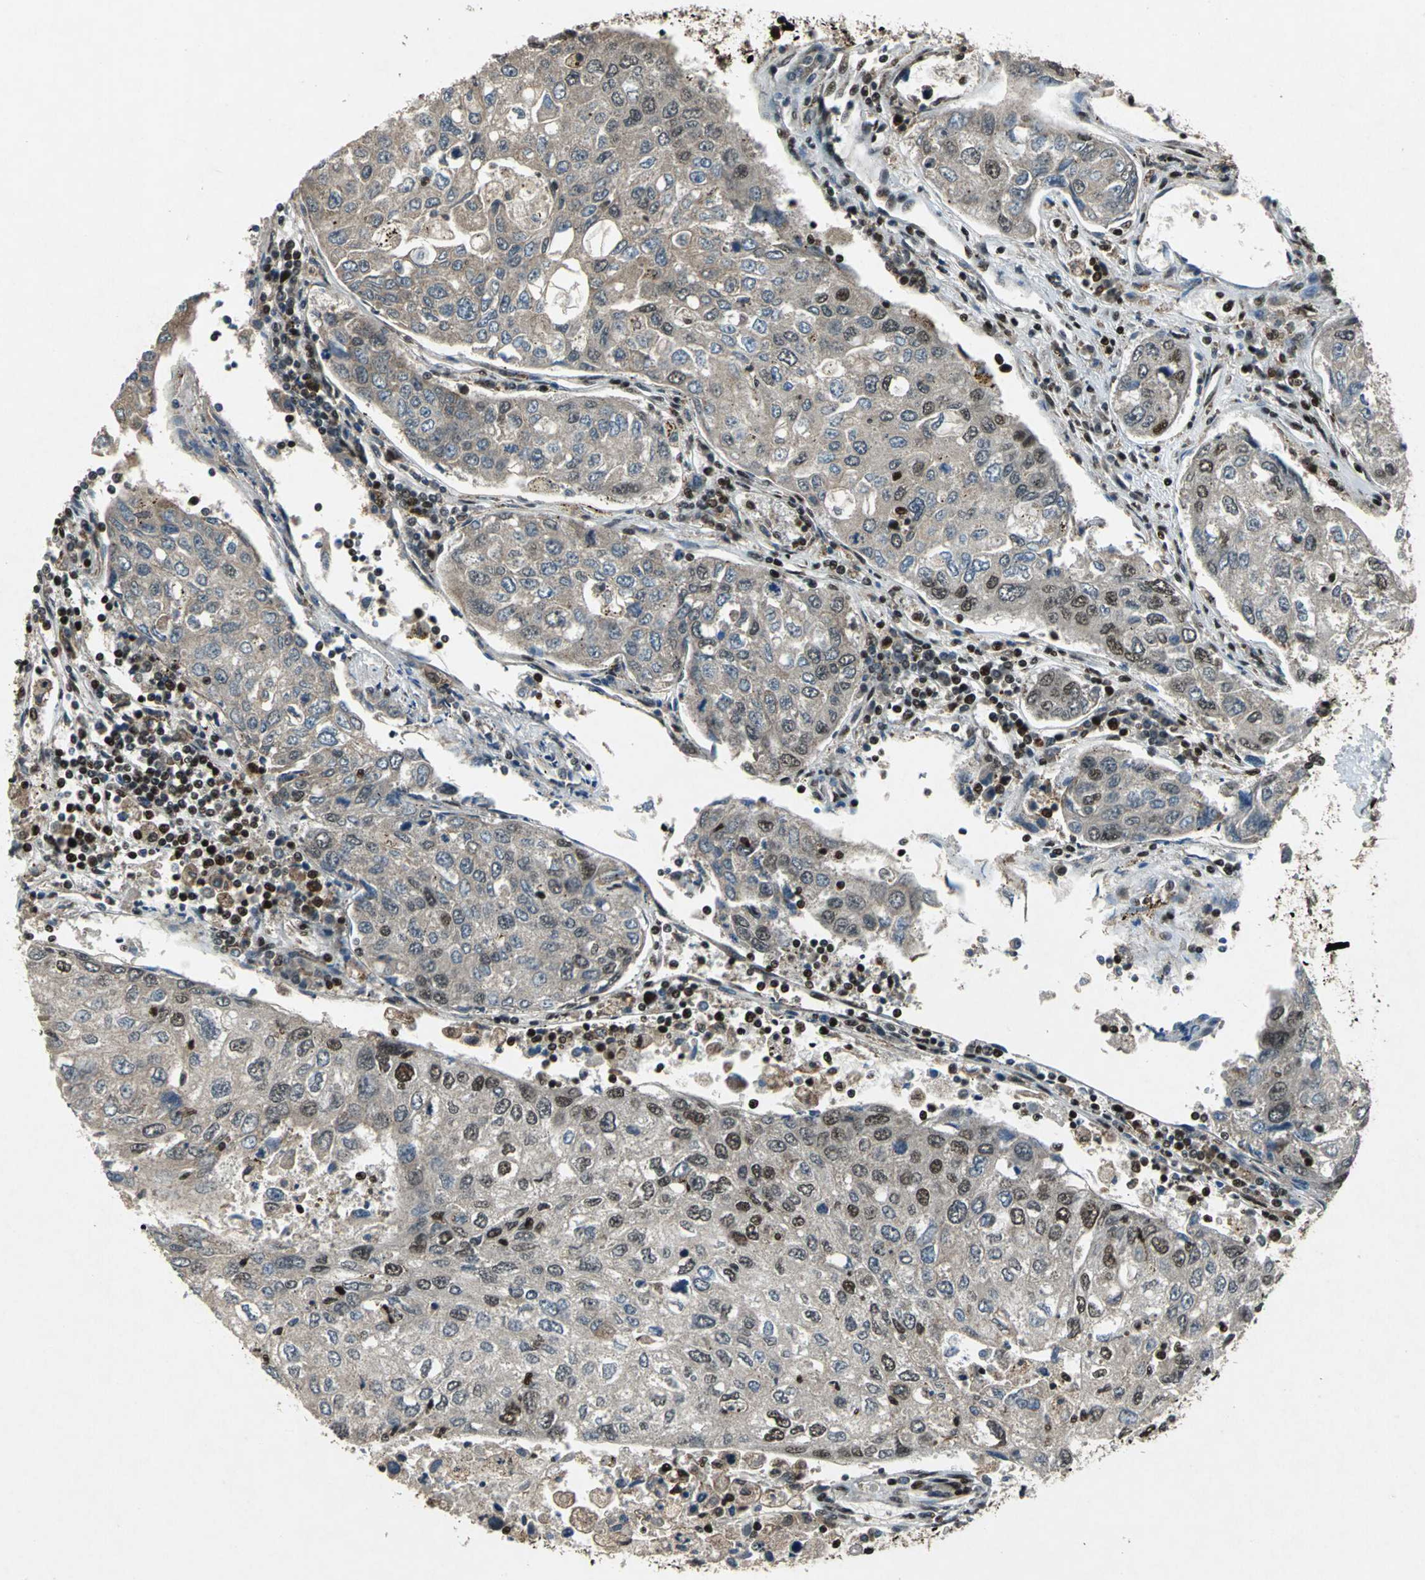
{"staining": {"intensity": "moderate", "quantity": ">75%", "location": "cytoplasmic/membranous,nuclear"}, "tissue": "urothelial cancer", "cell_type": "Tumor cells", "image_type": "cancer", "snomed": [{"axis": "morphology", "description": "Urothelial carcinoma, High grade"}, {"axis": "topography", "description": "Lymph node"}, {"axis": "topography", "description": "Urinary bladder"}], "caption": "High-grade urothelial carcinoma stained with DAB (3,3'-diaminobenzidine) immunohistochemistry shows medium levels of moderate cytoplasmic/membranous and nuclear expression in about >75% of tumor cells.", "gene": "MTA2", "patient": {"sex": "male", "age": 51}}